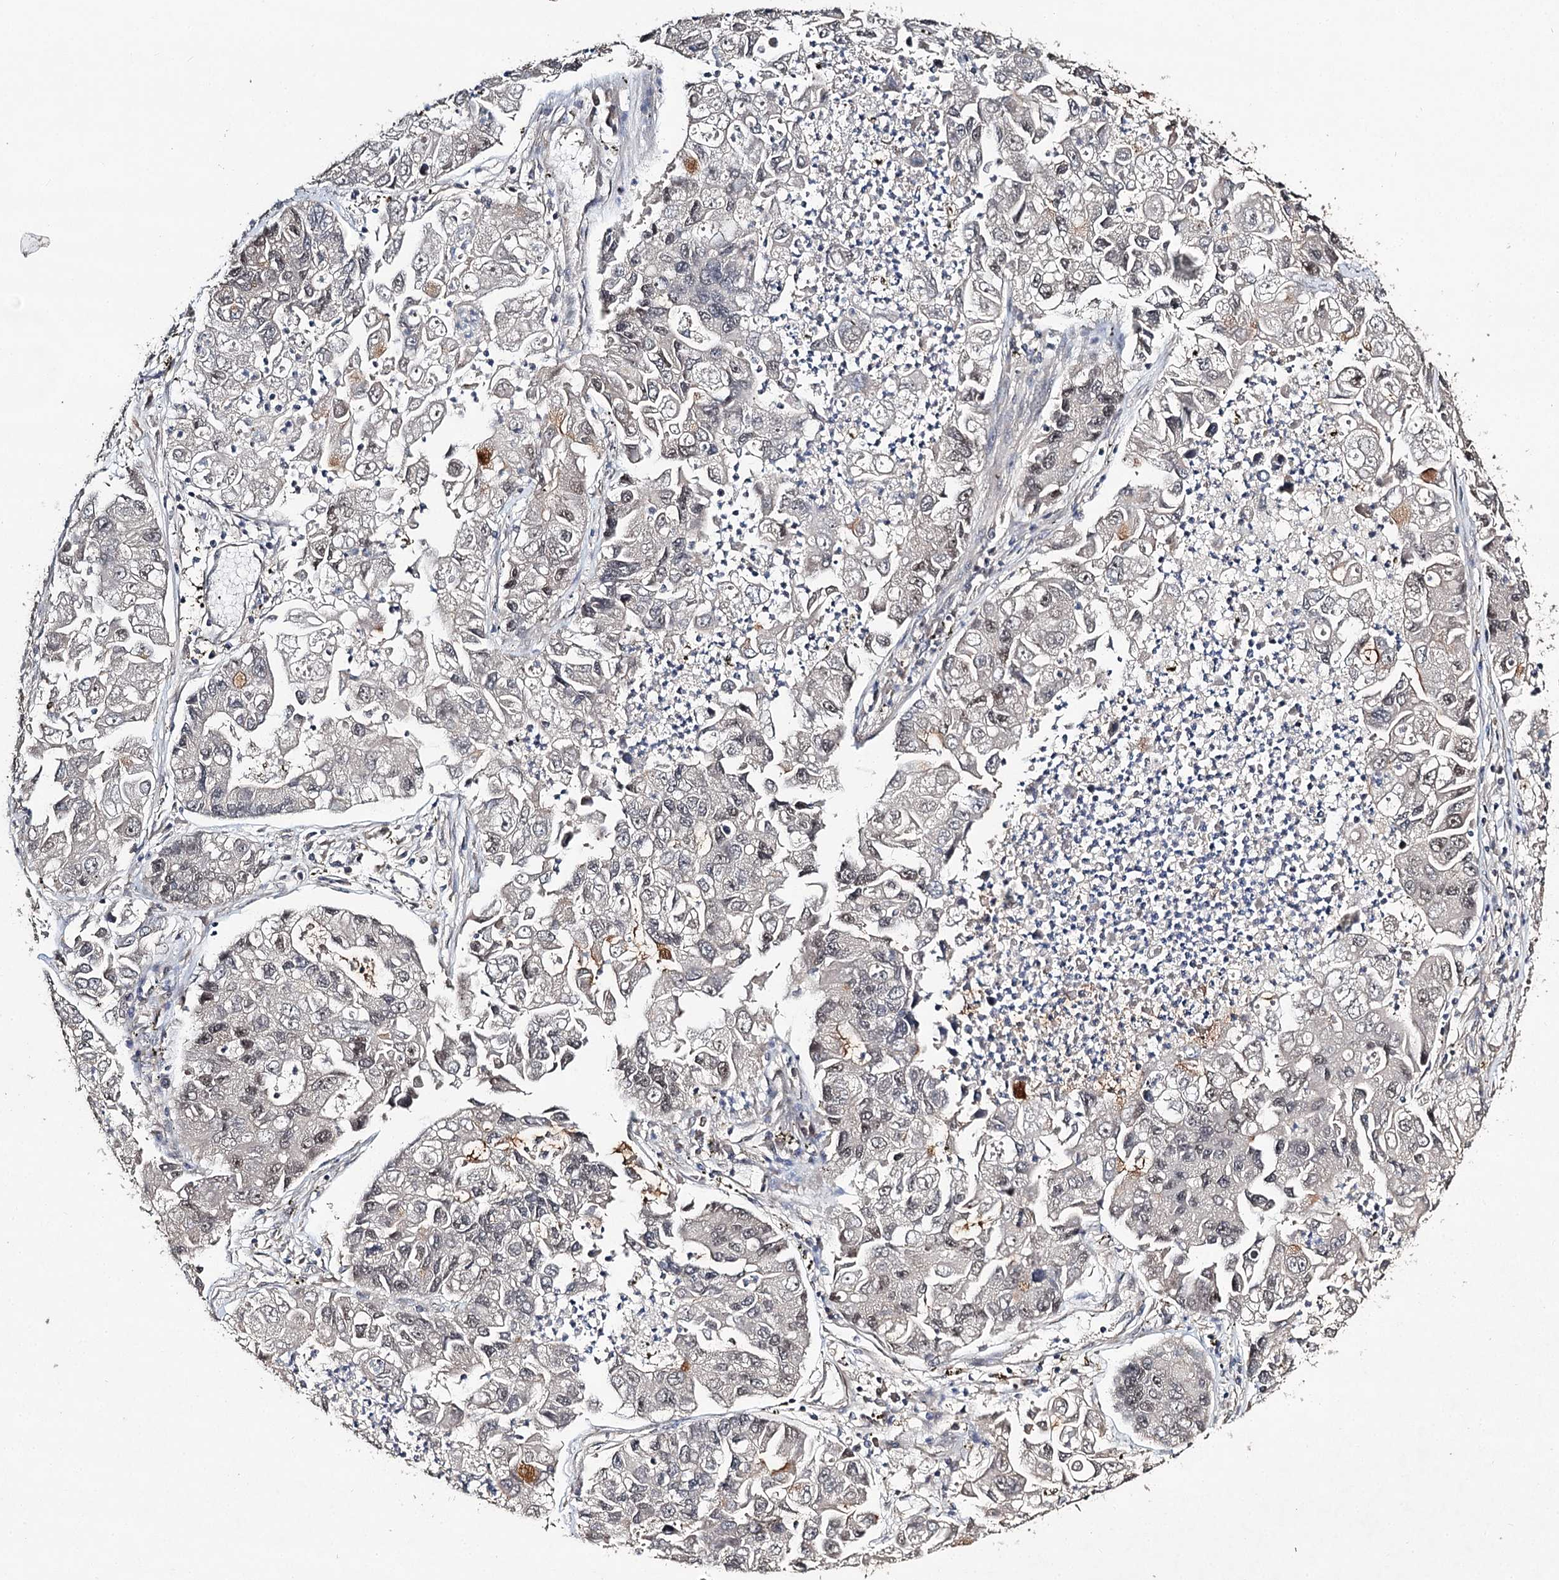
{"staining": {"intensity": "negative", "quantity": "none", "location": "none"}, "tissue": "lung cancer", "cell_type": "Tumor cells", "image_type": "cancer", "snomed": [{"axis": "morphology", "description": "Adenocarcinoma, NOS"}, {"axis": "topography", "description": "Lung"}], "caption": "Tumor cells are negative for protein expression in human lung cancer (adenocarcinoma). (Stains: DAB (3,3'-diaminobenzidine) IHC with hematoxylin counter stain, Microscopy: brightfield microscopy at high magnification).", "gene": "NOPCHAP1", "patient": {"sex": "female", "age": 51}}